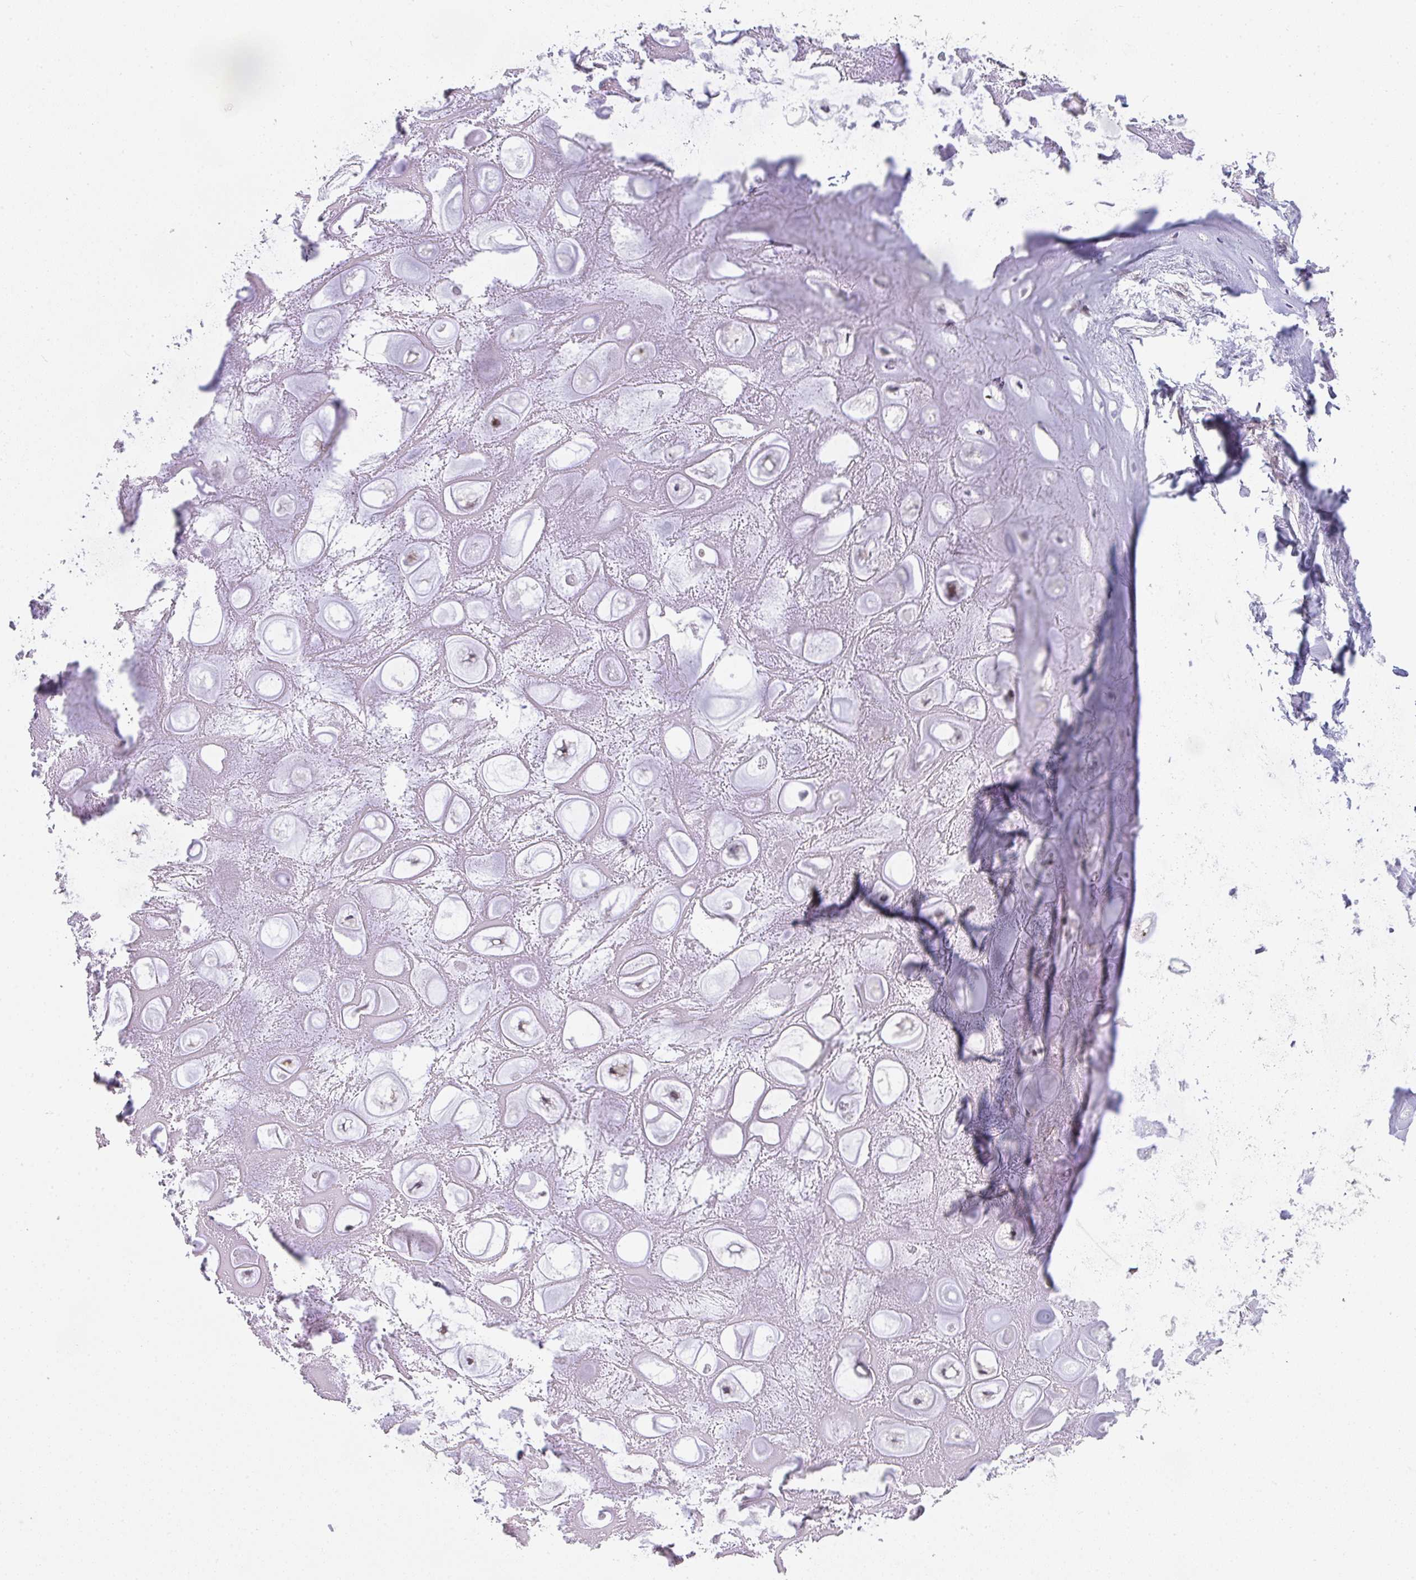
{"staining": {"intensity": "negative", "quantity": "none", "location": "none"}, "tissue": "soft tissue", "cell_type": "Chondrocytes", "image_type": "normal", "snomed": [{"axis": "morphology", "description": "Normal tissue, NOS"}, {"axis": "topography", "description": "Lymph node"}, {"axis": "topography", "description": "Cartilage tissue"}, {"axis": "topography", "description": "Nasopharynx"}], "caption": "Immunohistochemical staining of benign human soft tissue demonstrates no significant staining in chondrocytes.", "gene": "TNFRSF10A", "patient": {"sex": "male", "age": 63}}